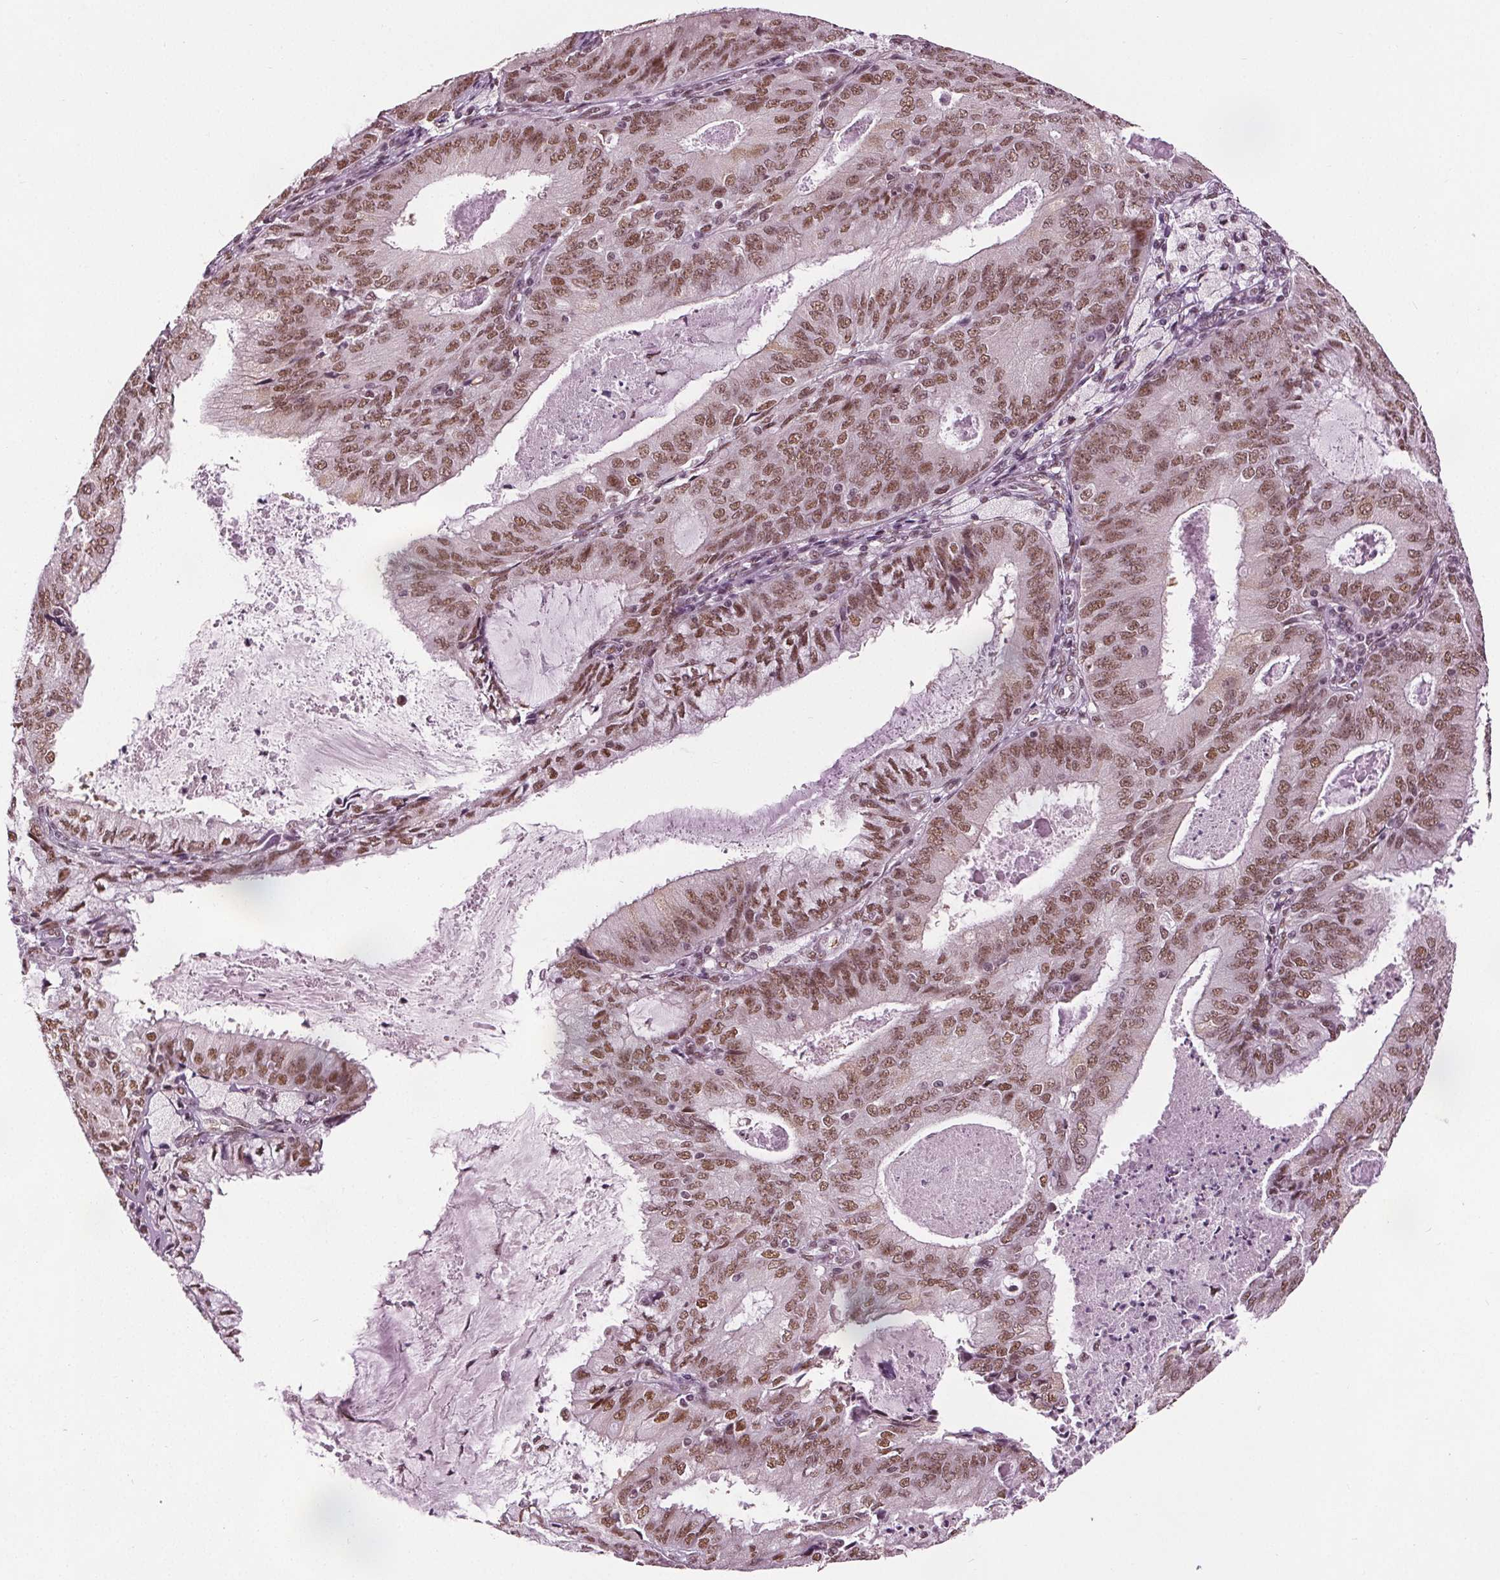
{"staining": {"intensity": "moderate", "quantity": ">75%", "location": "nuclear"}, "tissue": "endometrial cancer", "cell_type": "Tumor cells", "image_type": "cancer", "snomed": [{"axis": "morphology", "description": "Adenocarcinoma, NOS"}, {"axis": "topography", "description": "Endometrium"}], "caption": "Endometrial cancer (adenocarcinoma) stained with a brown dye shows moderate nuclear positive staining in approximately >75% of tumor cells.", "gene": "IWS1", "patient": {"sex": "female", "age": 57}}